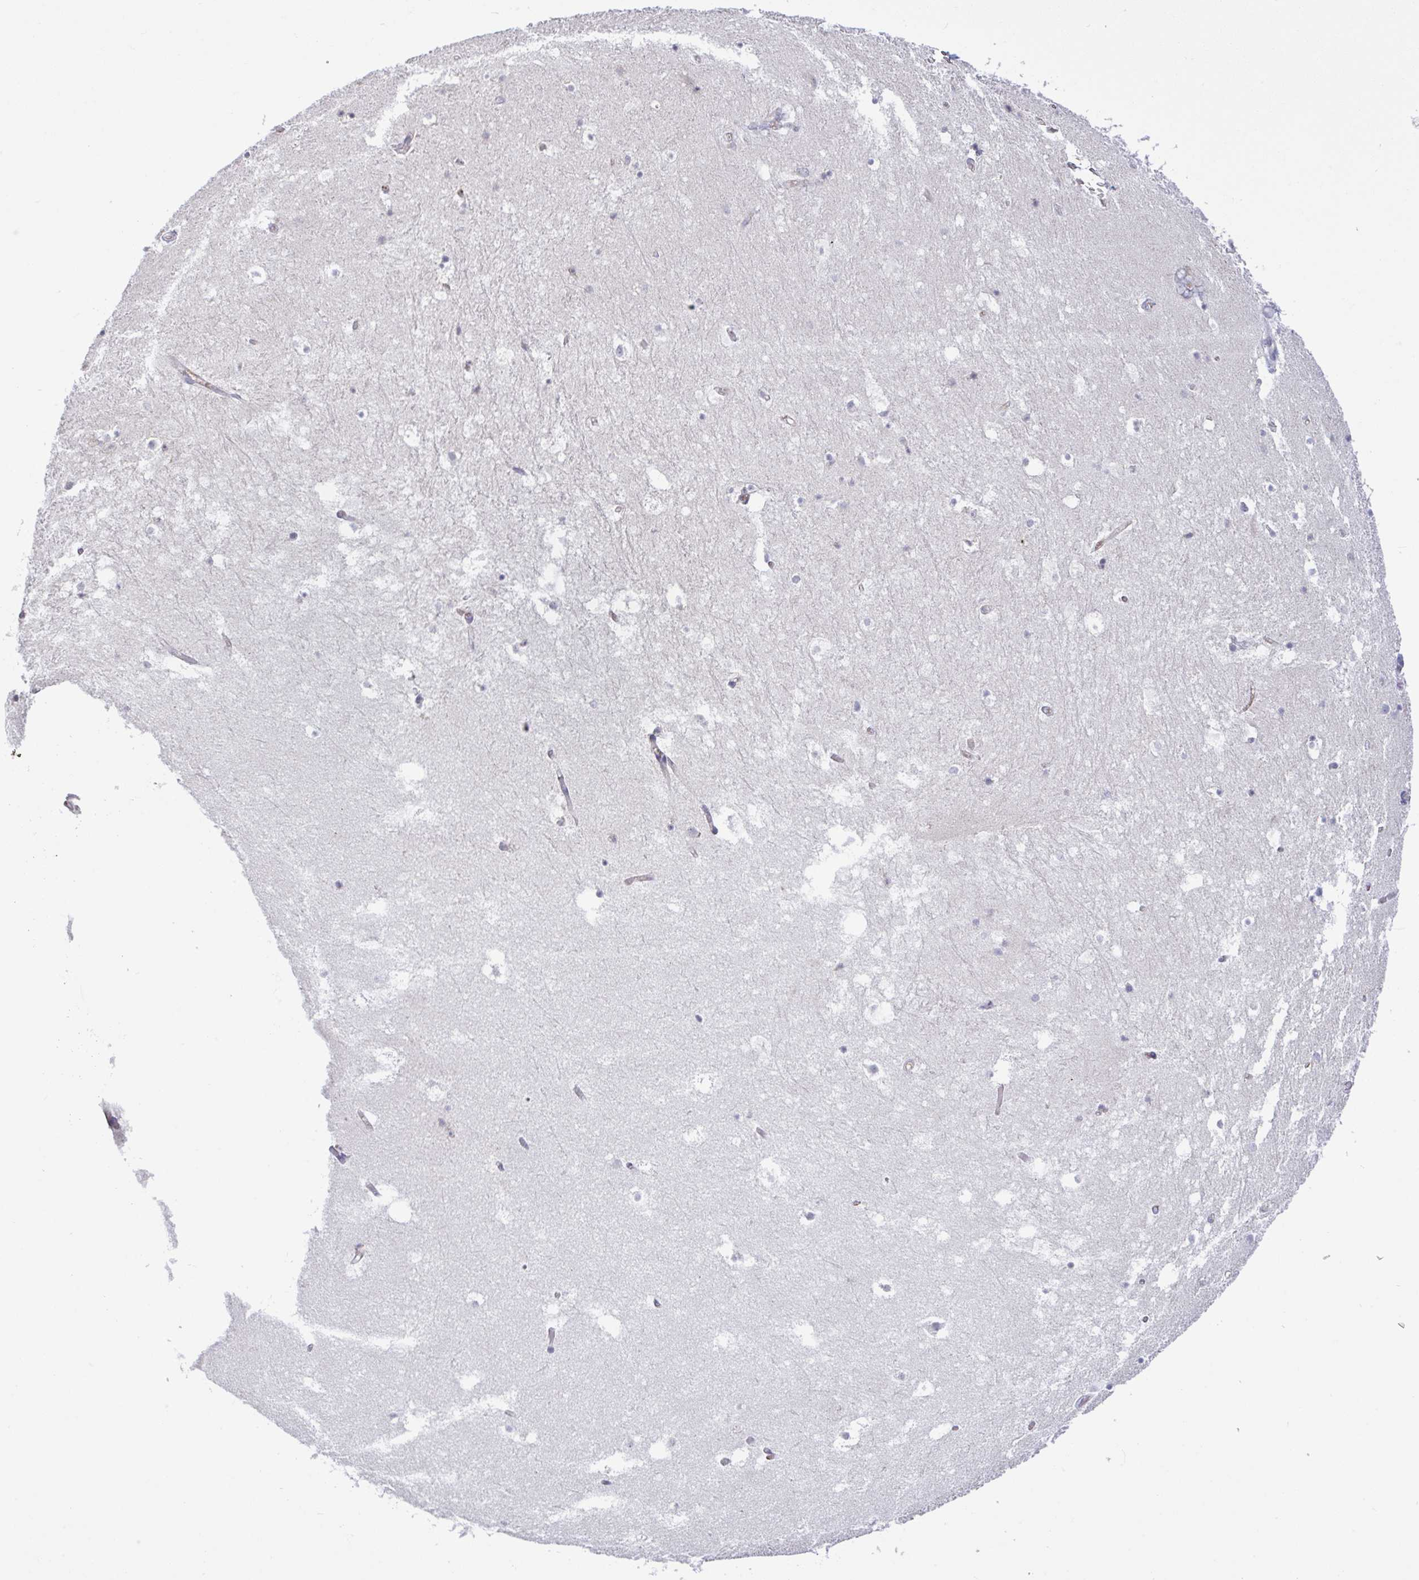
{"staining": {"intensity": "negative", "quantity": "none", "location": "none"}, "tissue": "hippocampus", "cell_type": "Glial cells", "image_type": "normal", "snomed": [{"axis": "morphology", "description": "Normal tissue, NOS"}, {"axis": "topography", "description": "Hippocampus"}], "caption": "IHC of benign hippocampus demonstrates no expression in glial cells.", "gene": "PLCD4", "patient": {"sex": "female", "age": 52}}